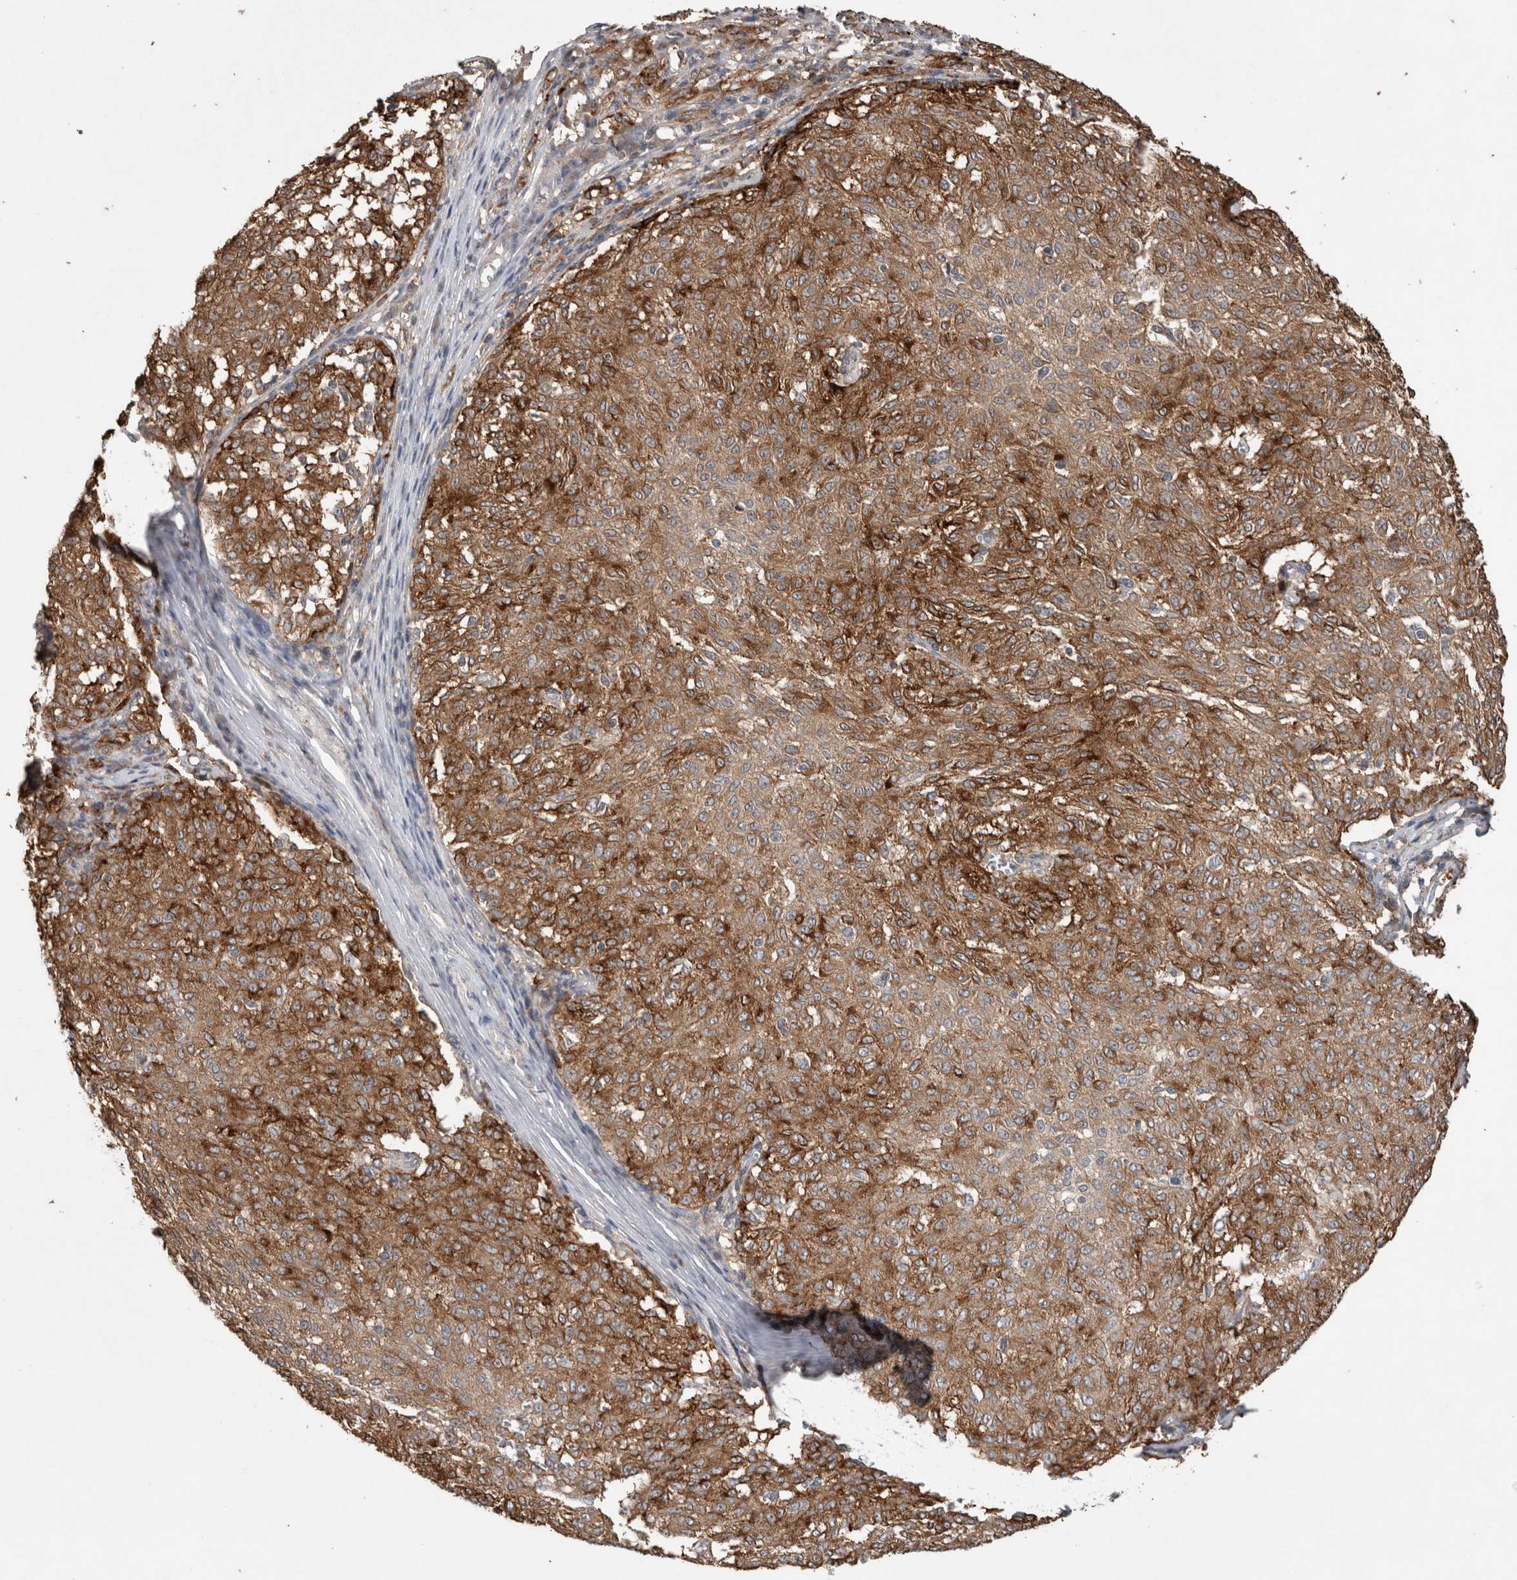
{"staining": {"intensity": "moderate", "quantity": ">75%", "location": "cytoplasmic/membranous"}, "tissue": "melanoma", "cell_type": "Tumor cells", "image_type": "cancer", "snomed": [{"axis": "morphology", "description": "Malignant melanoma, NOS"}, {"axis": "topography", "description": "Skin"}], "caption": "Human malignant melanoma stained with a protein marker demonstrates moderate staining in tumor cells.", "gene": "TRIM5", "patient": {"sex": "female", "age": 72}}